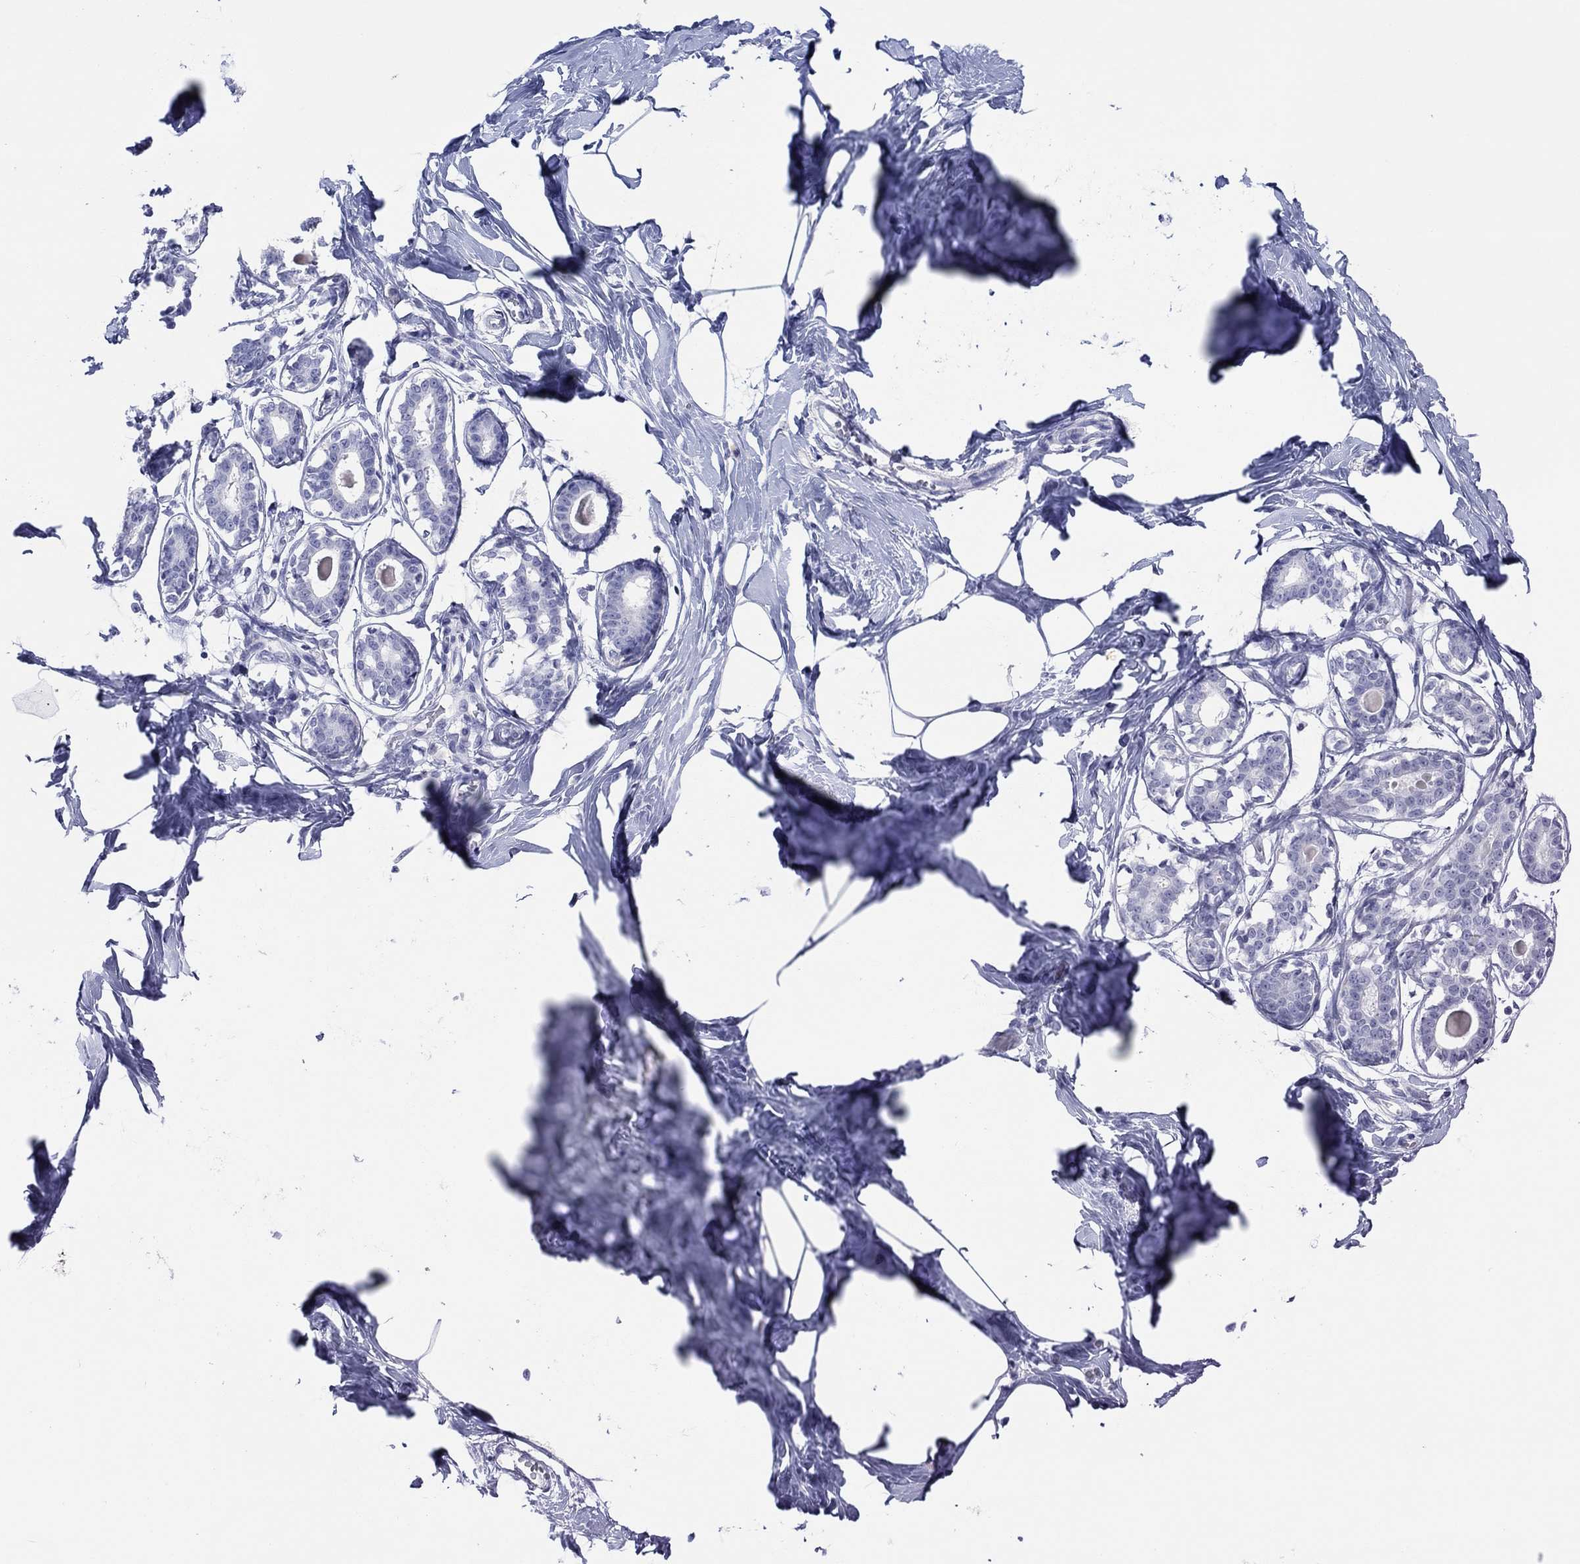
{"staining": {"intensity": "negative", "quantity": "none", "location": "none"}, "tissue": "breast", "cell_type": "Adipocytes", "image_type": "normal", "snomed": [{"axis": "morphology", "description": "Normal tissue, NOS"}, {"axis": "morphology", "description": "Lobular carcinoma, in situ"}, {"axis": "topography", "description": "Breast"}], "caption": "IHC image of normal breast stained for a protein (brown), which displays no expression in adipocytes. (DAB immunohistochemistry (IHC) visualized using brightfield microscopy, high magnification).", "gene": "MAGEB6", "patient": {"sex": "female", "age": 35}}